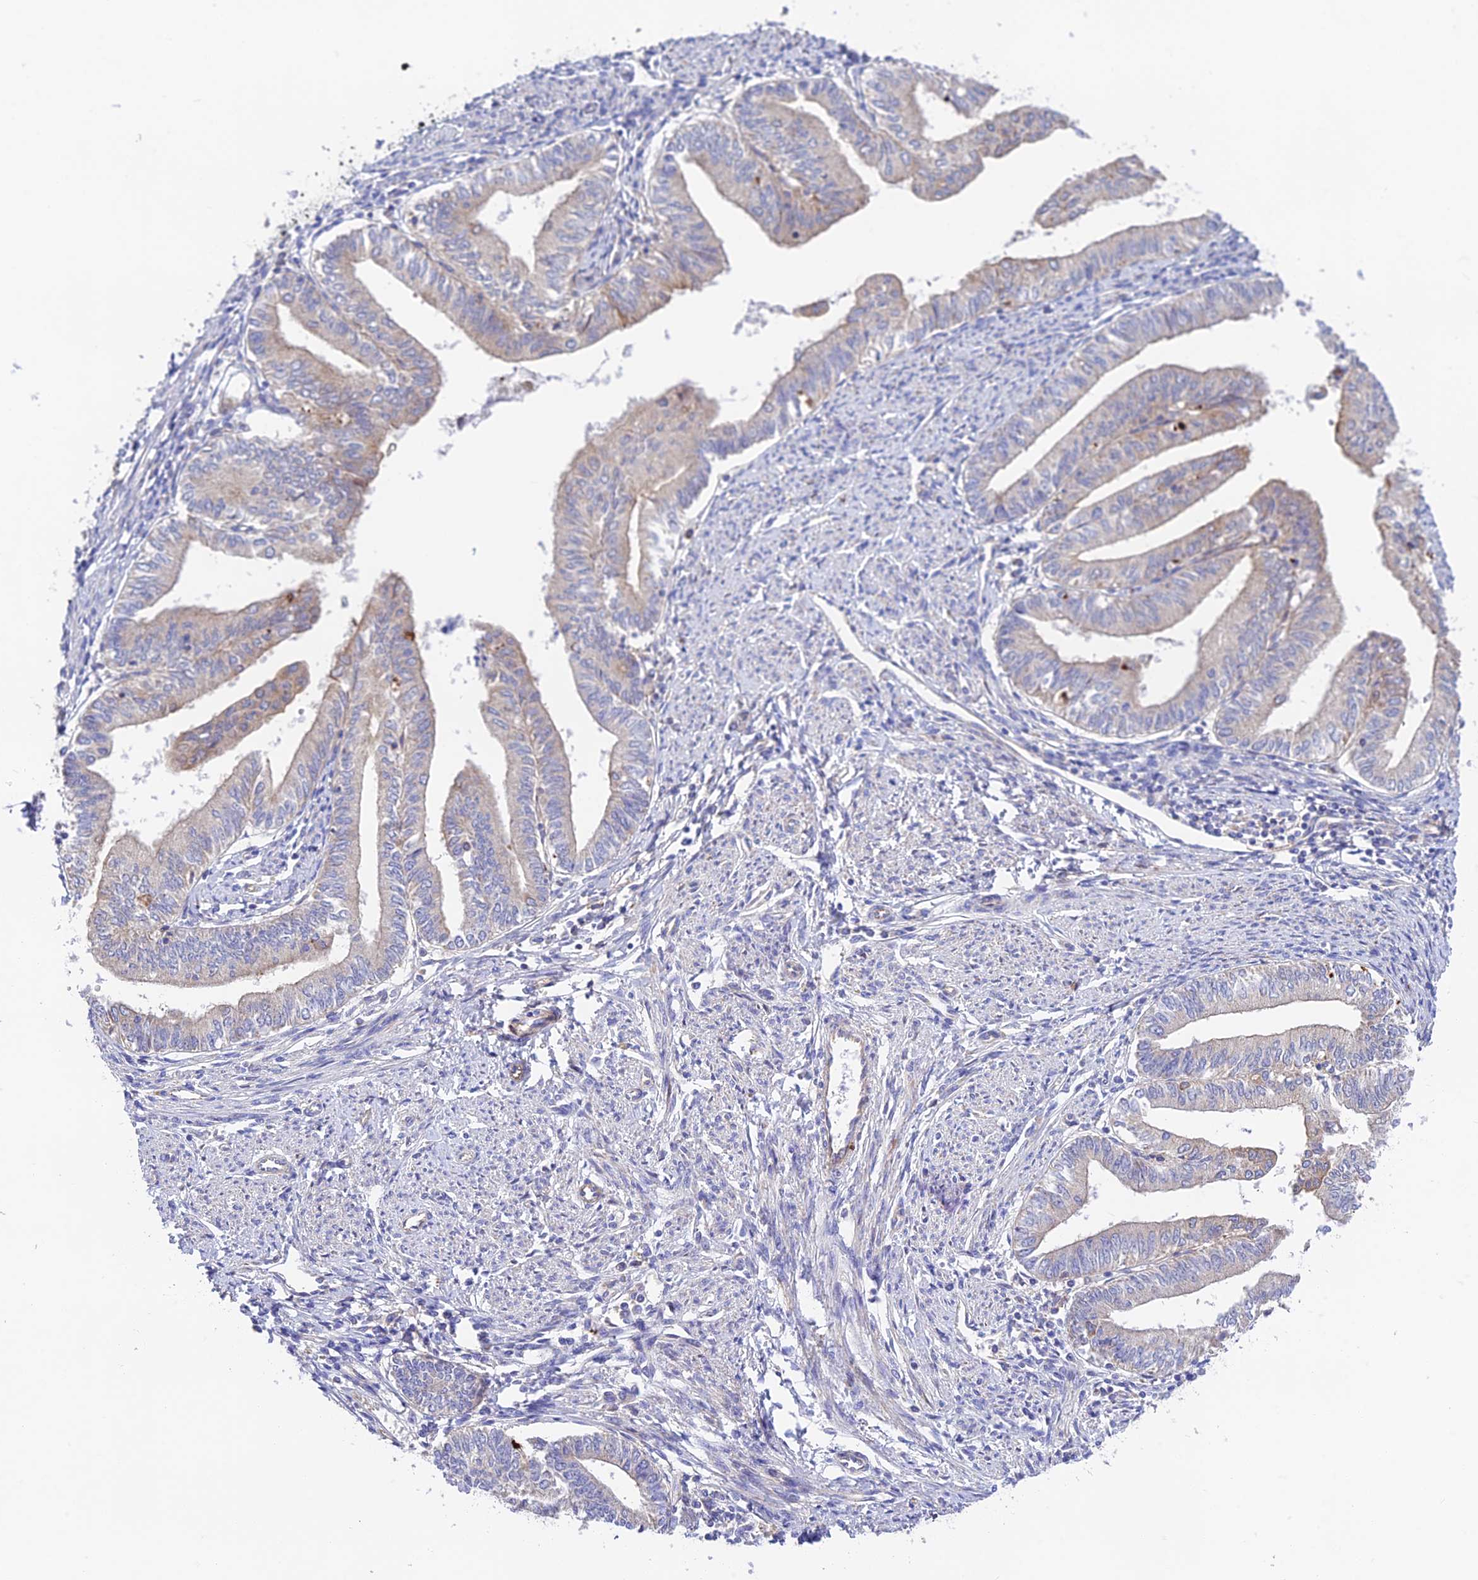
{"staining": {"intensity": "weak", "quantity": "<25%", "location": "cytoplasmic/membranous"}, "tissue": "endometrial cancer", "cell_type": "Tumor cells", "image_type": "cancer", "snomed": [{"axis": "morphology", "description": "Adenocarcinoma, NOS"}, {"axis": "topography", "description": "Endometrium"}], "caption": "IHC micrograph of human endometrial adenocarcinoma stained for a protein (brown), which demonstrates no positivity in tumor cells.", "gene": "RANBP6", "patient": {"sex": "female", "age": 66}}